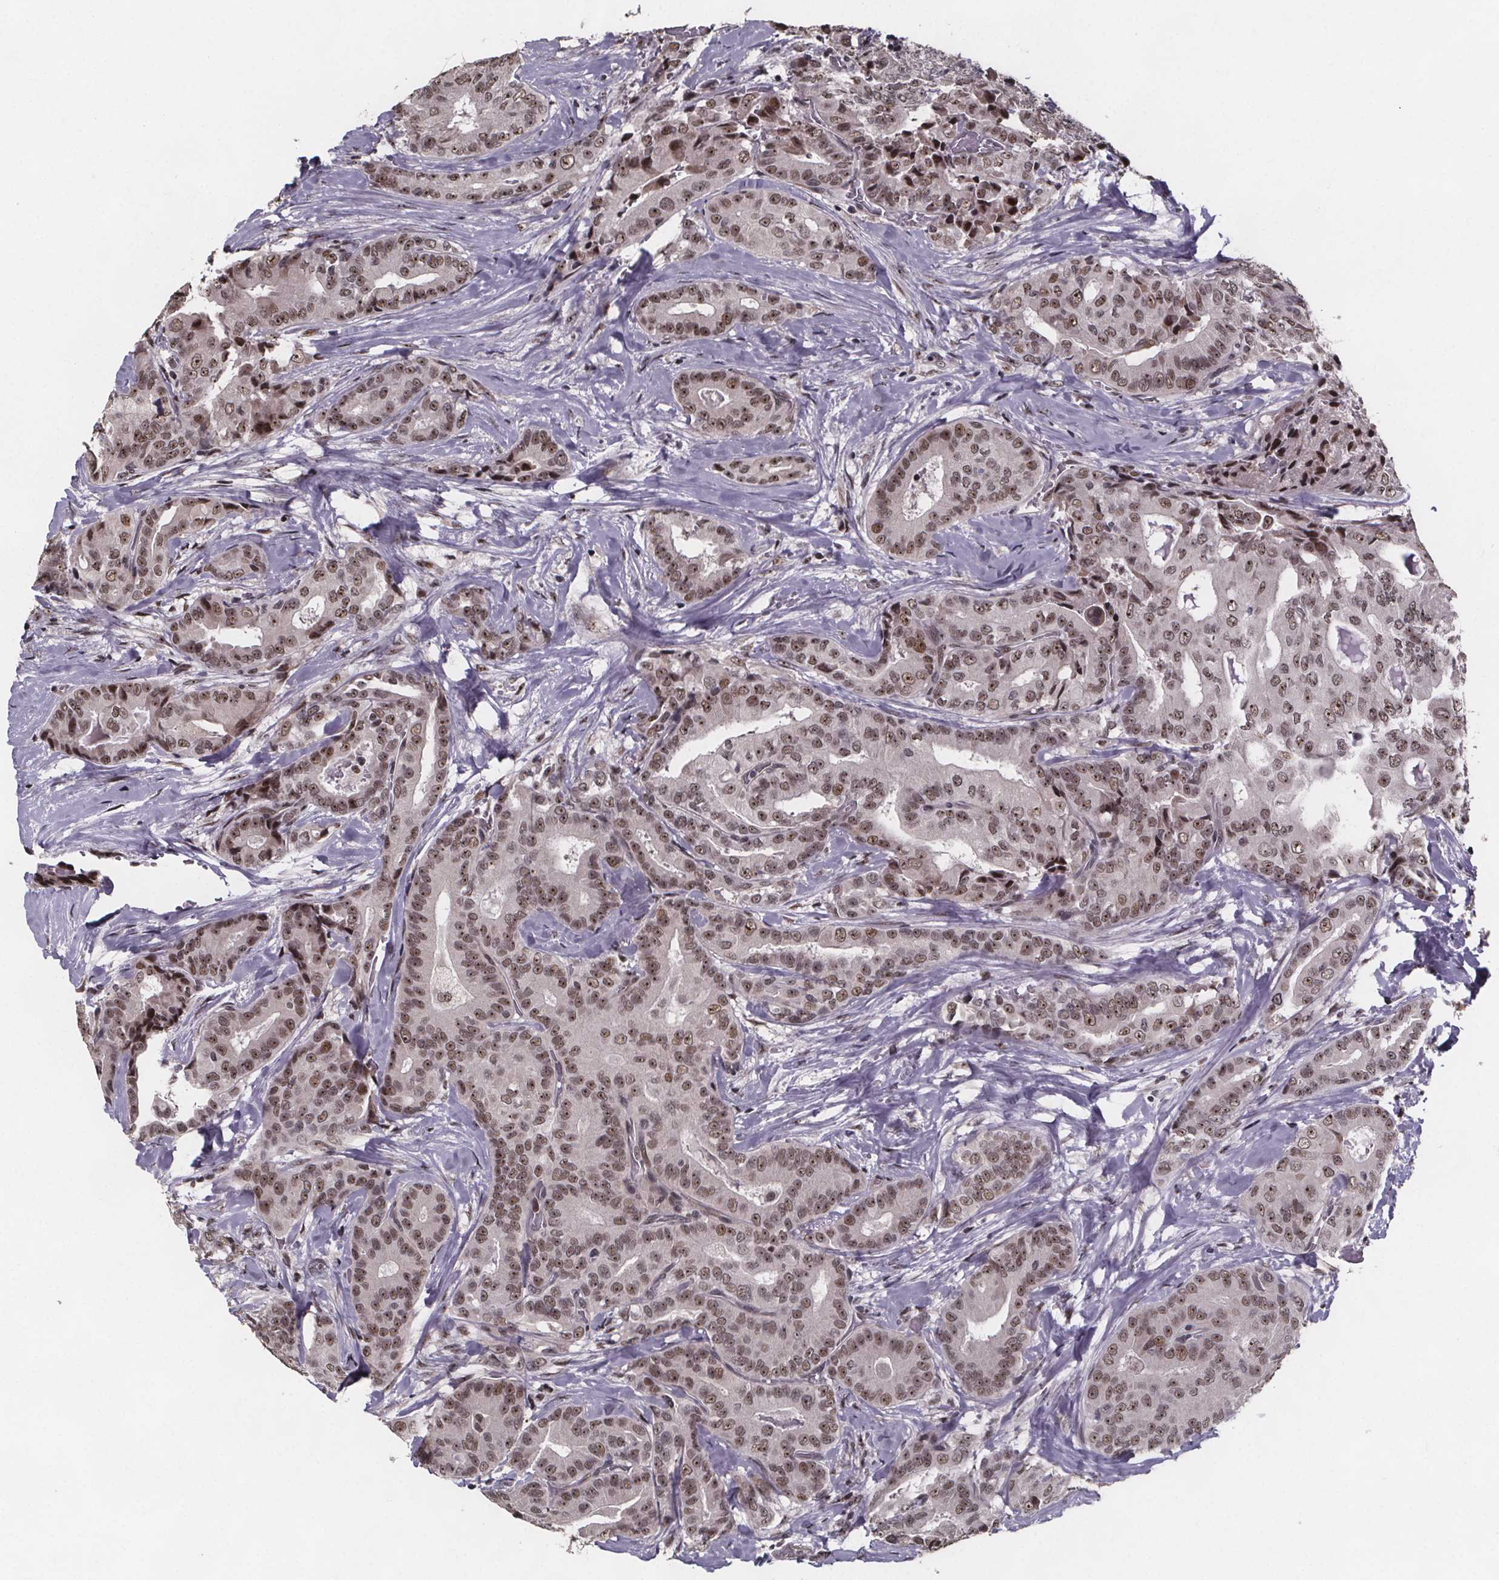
{"staining": {"intensity": "moderate", "quantity": ">75%", "location": "nuclear"}, "tissue": "thyroid cancer", "cell_type": "Tumor cells", "image_type": "cancer", "snomed": [{"axis": "morphology", "description": "Papillary adenocarcinoma, NOS"}, {"axis": "topography", "description": "Thyroid gland"}], "caption": "There is medium levels of moderate nuclear staining in tumor cells of thyroid cancer (papillary adenocarcinoma), as demonstrated by immunohistochemical staining (brown color).", "gene": "U2SURP", "patient": {"sex": "male", "age": 61}}